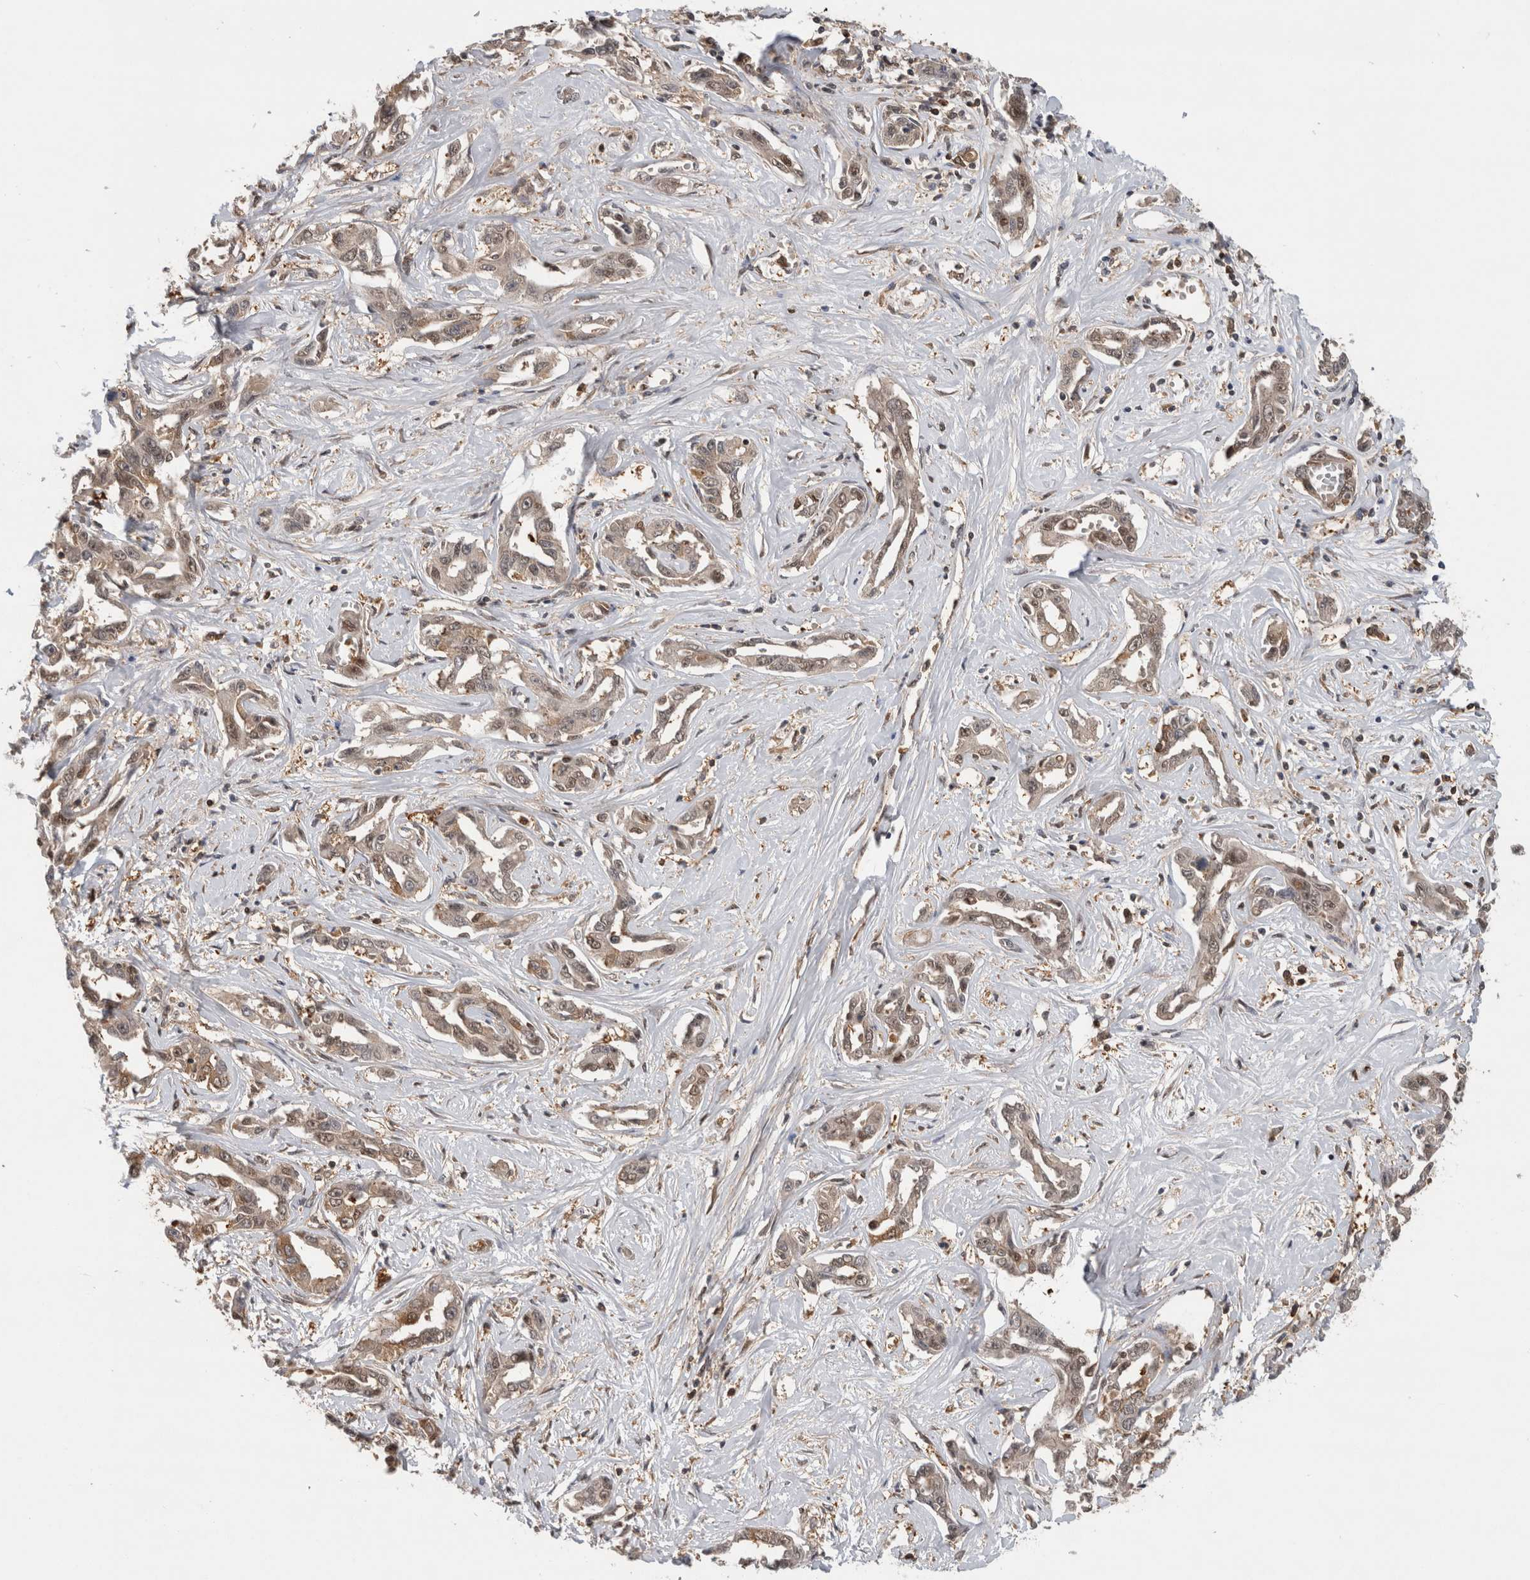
{"staining": {"intensity": "weak", "quantity": "<25%", "location": "cytoplasmic/membranous,nuclear"}, "tissue": "liver cancer", "cell_type": "Tumor cells", "image_type": "cancer", "snomed": [{"axis": "morphology", "description": "Cholangiocarcinoma"}, {"axis": "topography", "description": "Liver"}], "caption": "Protein analysis of liver cancer (cholangiocarcinoma) exhibits no significant positivity in tumor cells.", "gene": "ASTN2", "patient": {"sex": "male", "age": 59}}